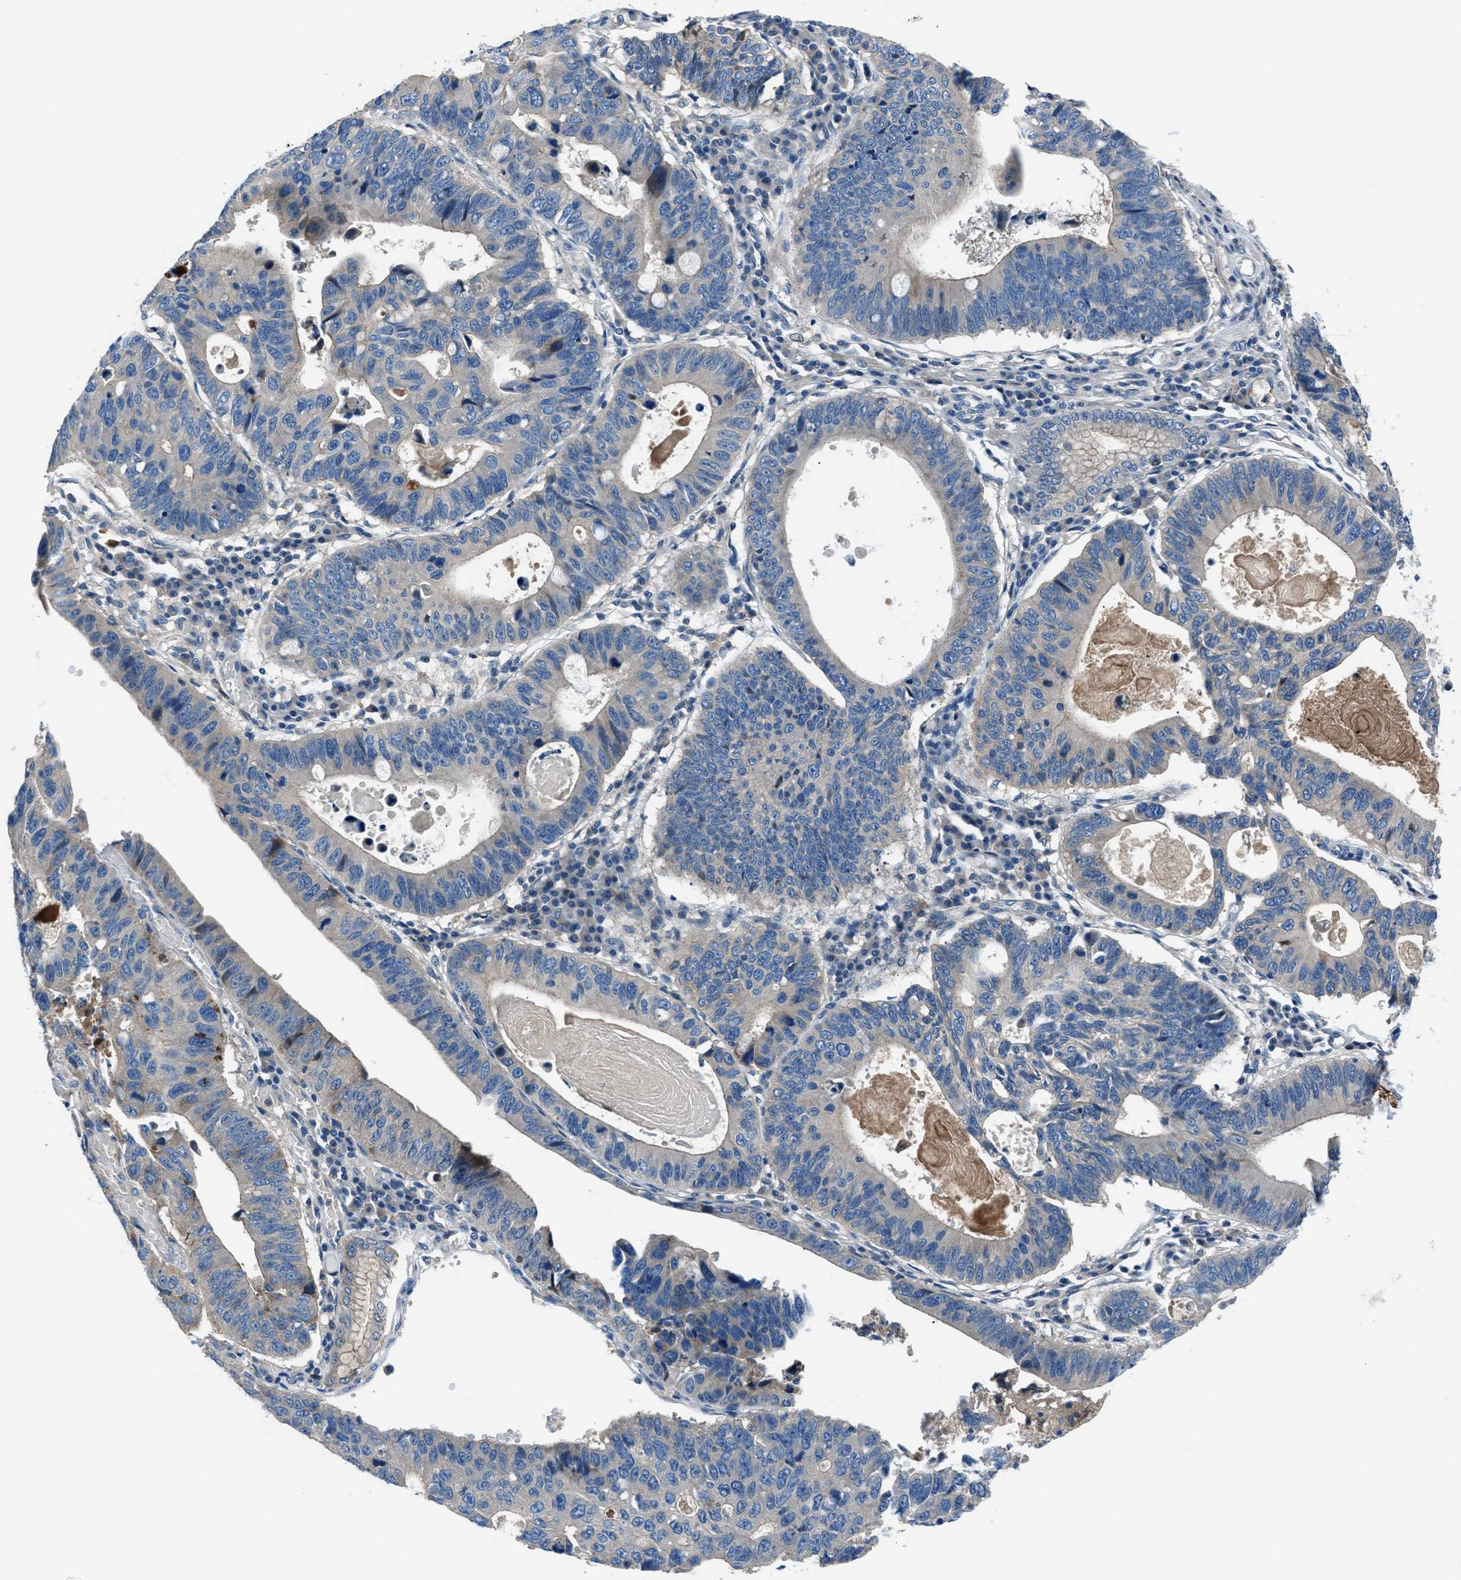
{"staining": {"intensity": "weak", "quantity": ">75%", "location": "cytoplasmic/membranous"}, "tissue": "stomach cancer", "cell_type": "Tumor cells", "image_type": "cancer", "snomed": [{"axis": "morphology", "description": "Adenocarcinoma, NOS"}, {"axis": "topography", "description": "Stomach"}], "caption": "High-power microscopy captured an immunohistochemistry image of stomach cancer (adenocarcinoma), revealing weak cytoplasmic/membranous positivity in approximately >75% of tumor cells.", "gene": "SLC38A6", "patient": {"sex": "male", "age": 59}}